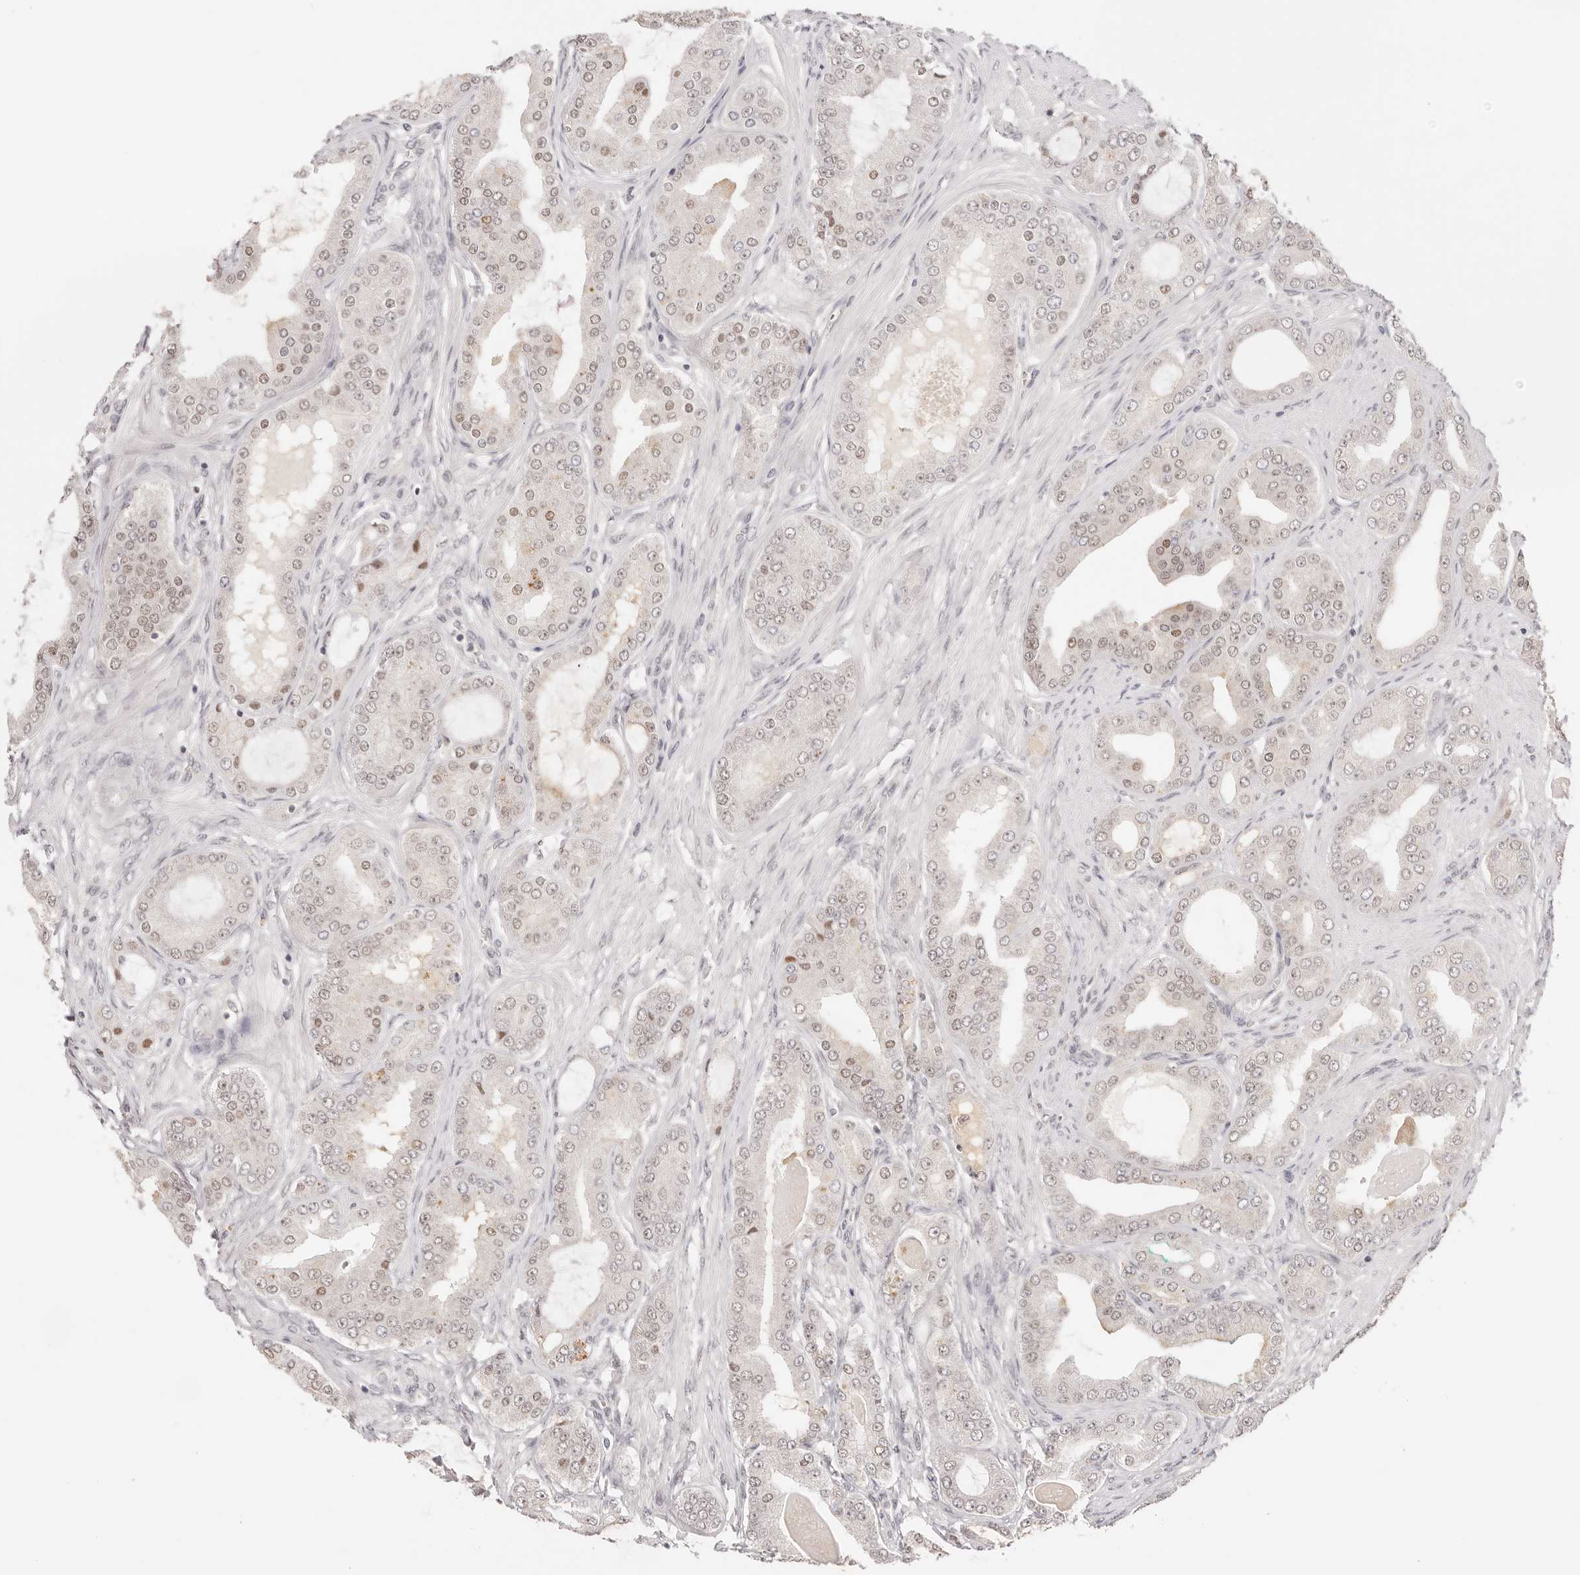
{"staining": {"intensity": "weak", "quantity": ">75%", "location": "nuclear"}, "tissue": "prostate cancer", "cell_type": "Tumor cells", "image_type": "cancer", "snomed": [{"axis": "morphology", "description": "Adenocarcinoma, High grade"}, {"axis": "topography", "description": "Prostate"}], "caption": "Weak nuclear protein positivity is present in about >75% of tumor cells in prostate cancer (high-grade adenocarcinoma). (IHC, brightfield microscopy, high magnification).", "gene": "RFC3", "patient": {"sex": "male", "age": 60}}